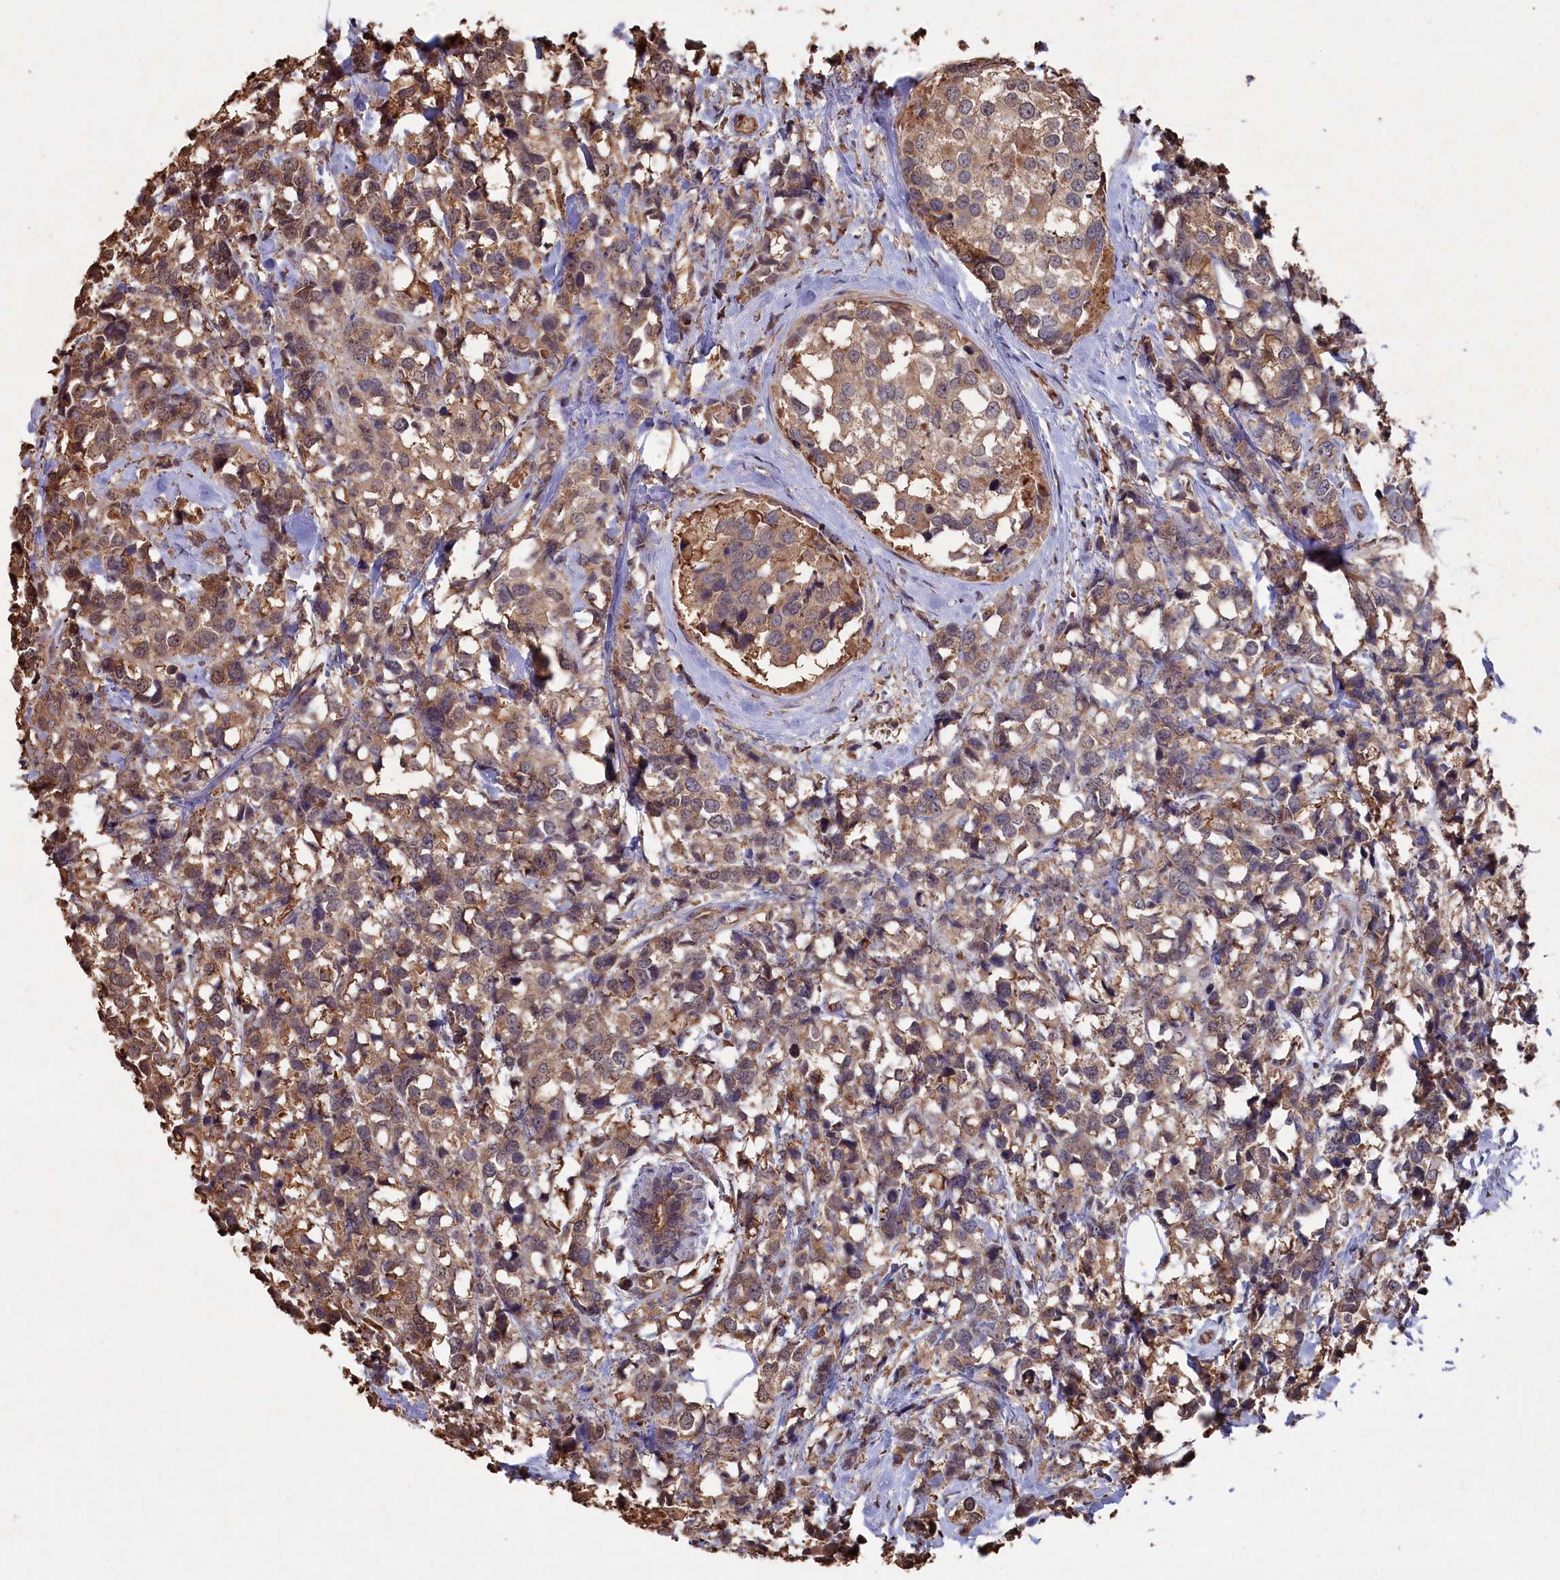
{"staining": {"intensity": "moderate", "quantity": ">75%", "location": "cytoplasmic/membranous"}, "tissue": "breast cancer", "cell_type": "Tumor cells", "image_type": "cancer", "snomed": [{"axis": "morphology", "description": "Lobular carcinoma"}, {"axis": "topography", "description": "Breast"}], "caption": "A medium amount of moderate cytoplasmic/membranous staining is appreciated in about >75% of tumor cells in breast cancer tissue.", "gene": "NAA60", "patient": {"sex": "female", "age": 59}}